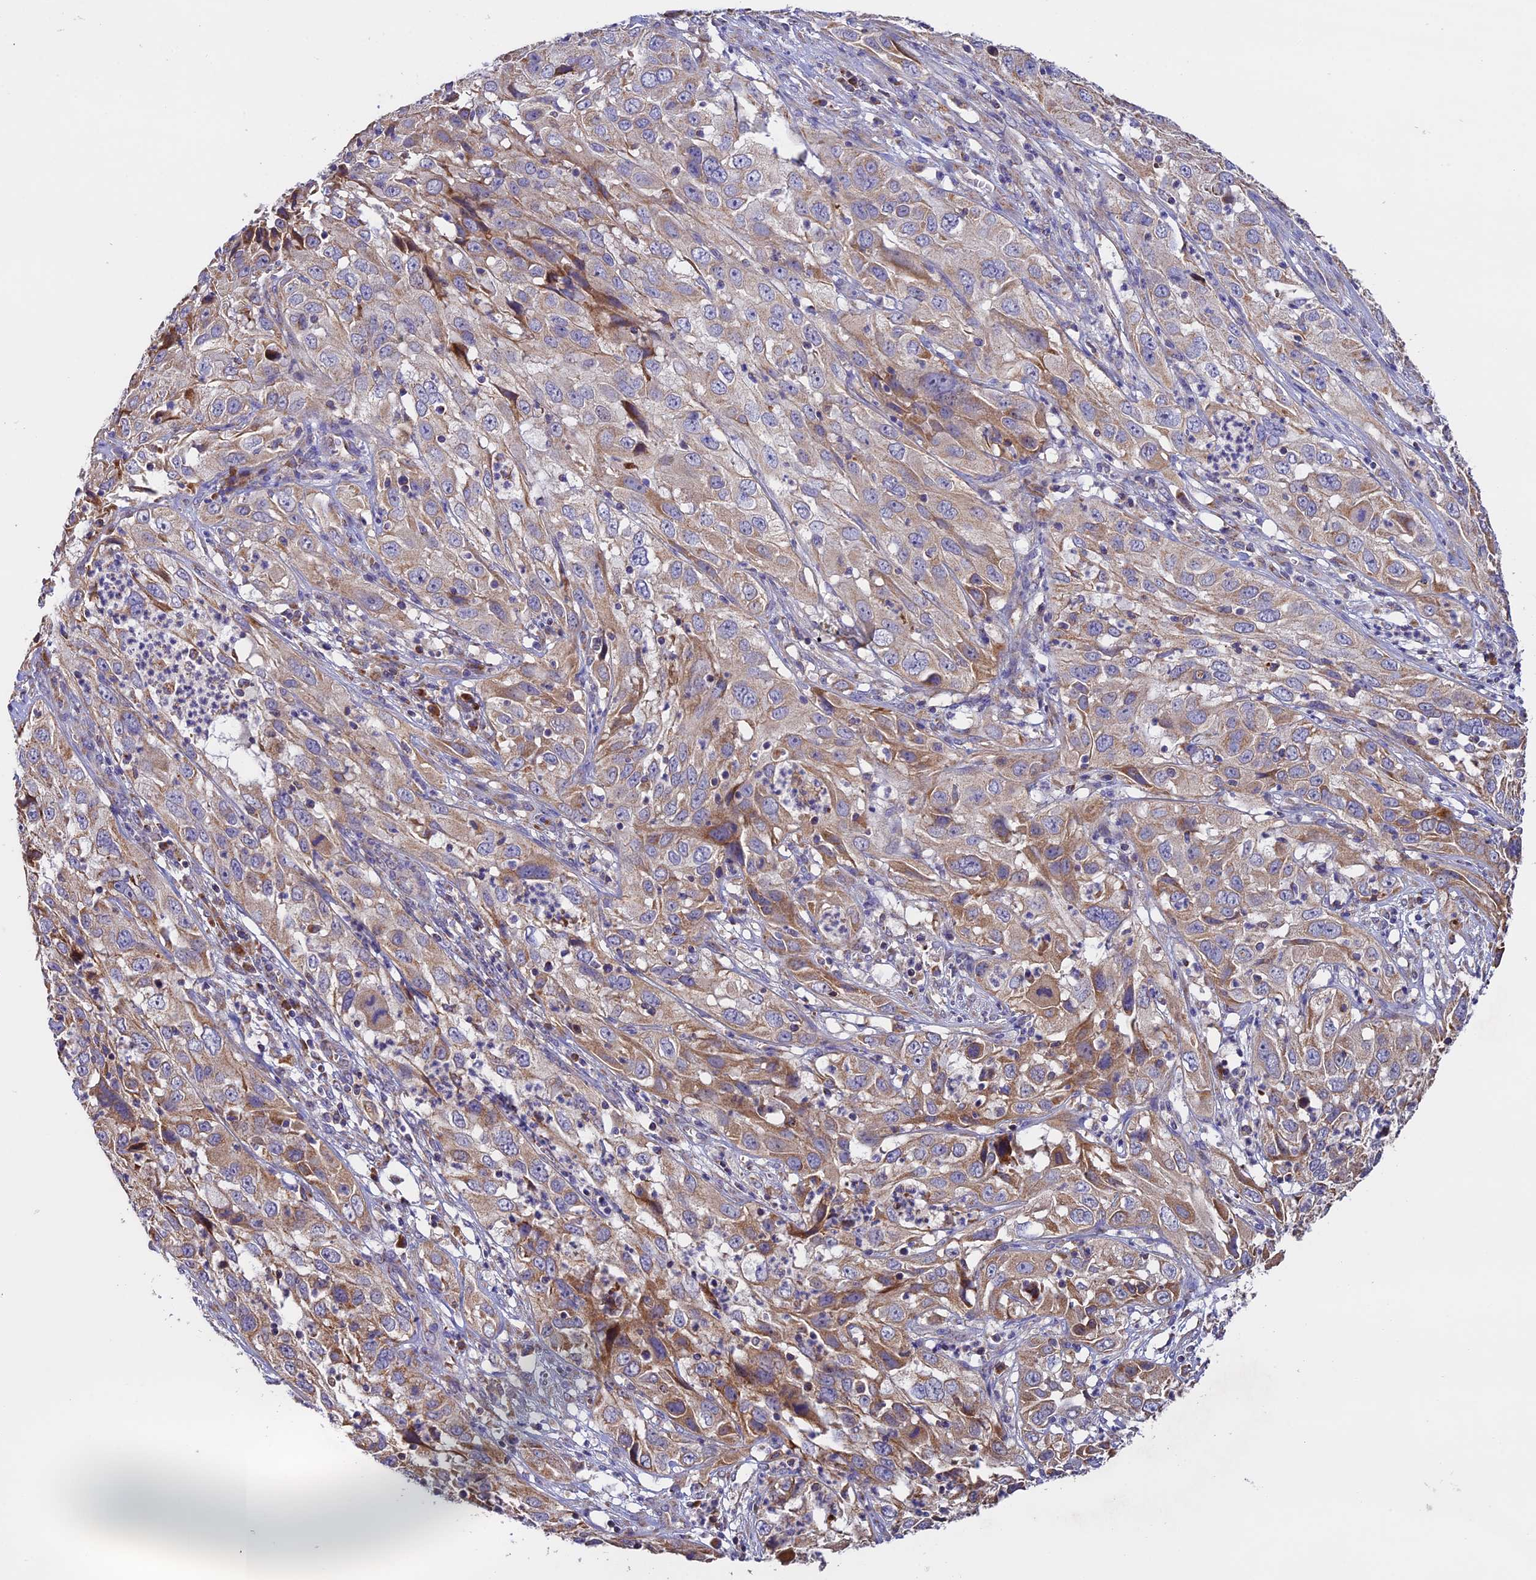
{"staining": {"intensity": "moderate", "quantity": "25%-75%", "location": "cytoplasmic/membranous"}, "tissue": "cervical cancer", "cell_type": "Tumor cells", "image_type": "cancer", "snomed": [{"axis": "morphology", "description": "Squamous cell carcinoma, NOS"}, {"axis": "topography", "description": "Cervix"}], "caption": "Human cervical squamous cell carcinoma stained with a brown dye exhibits moderate cytoplasmic/membranous positive positivity in approximately 25%-75% of tumor cells.", "gene": "OCEL1", "patient": {"sex": "female", "age": 32}}